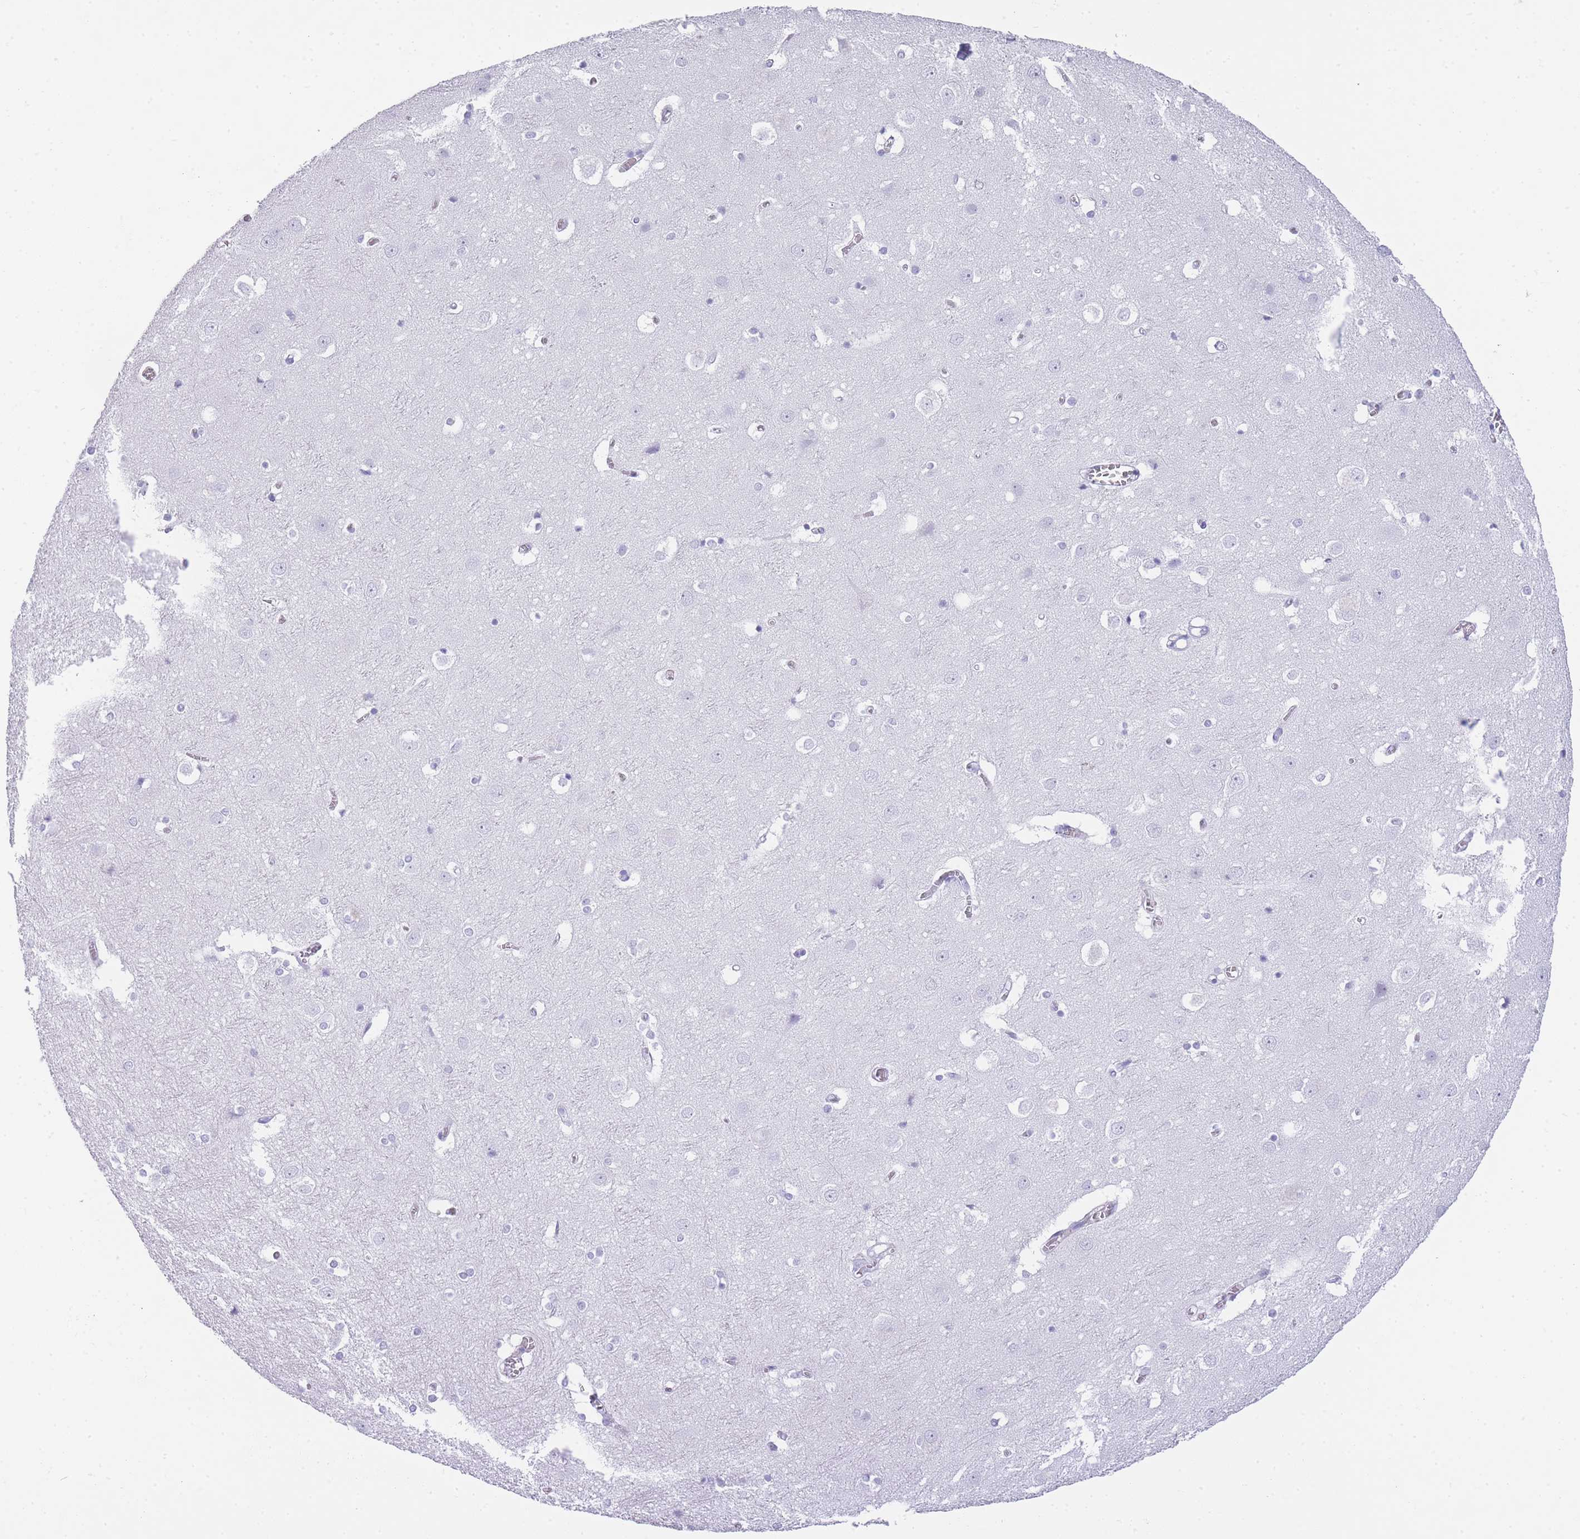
{"staining": {"intensity": "negative", "quantity": "none", "location": "none"}, "tissue": "cerebral cortex", "cell_type": "Endothelial cells", "image_type": "normal", "snomed": [{"axis": "morphology", "description": "Normal tissue, NOS"}, {"axis": "topography", "description": "Cerebral cortex"}], "caption": "DAB immunohistochemical staining of unremarkable human cerebral cortex shows no significant expression in endothelial cells. (DAB immunohistochemistry (IHC) with hematoxylin counter stain).", "gene": "INS", "patient": {"sex": "male", "age": 54}}